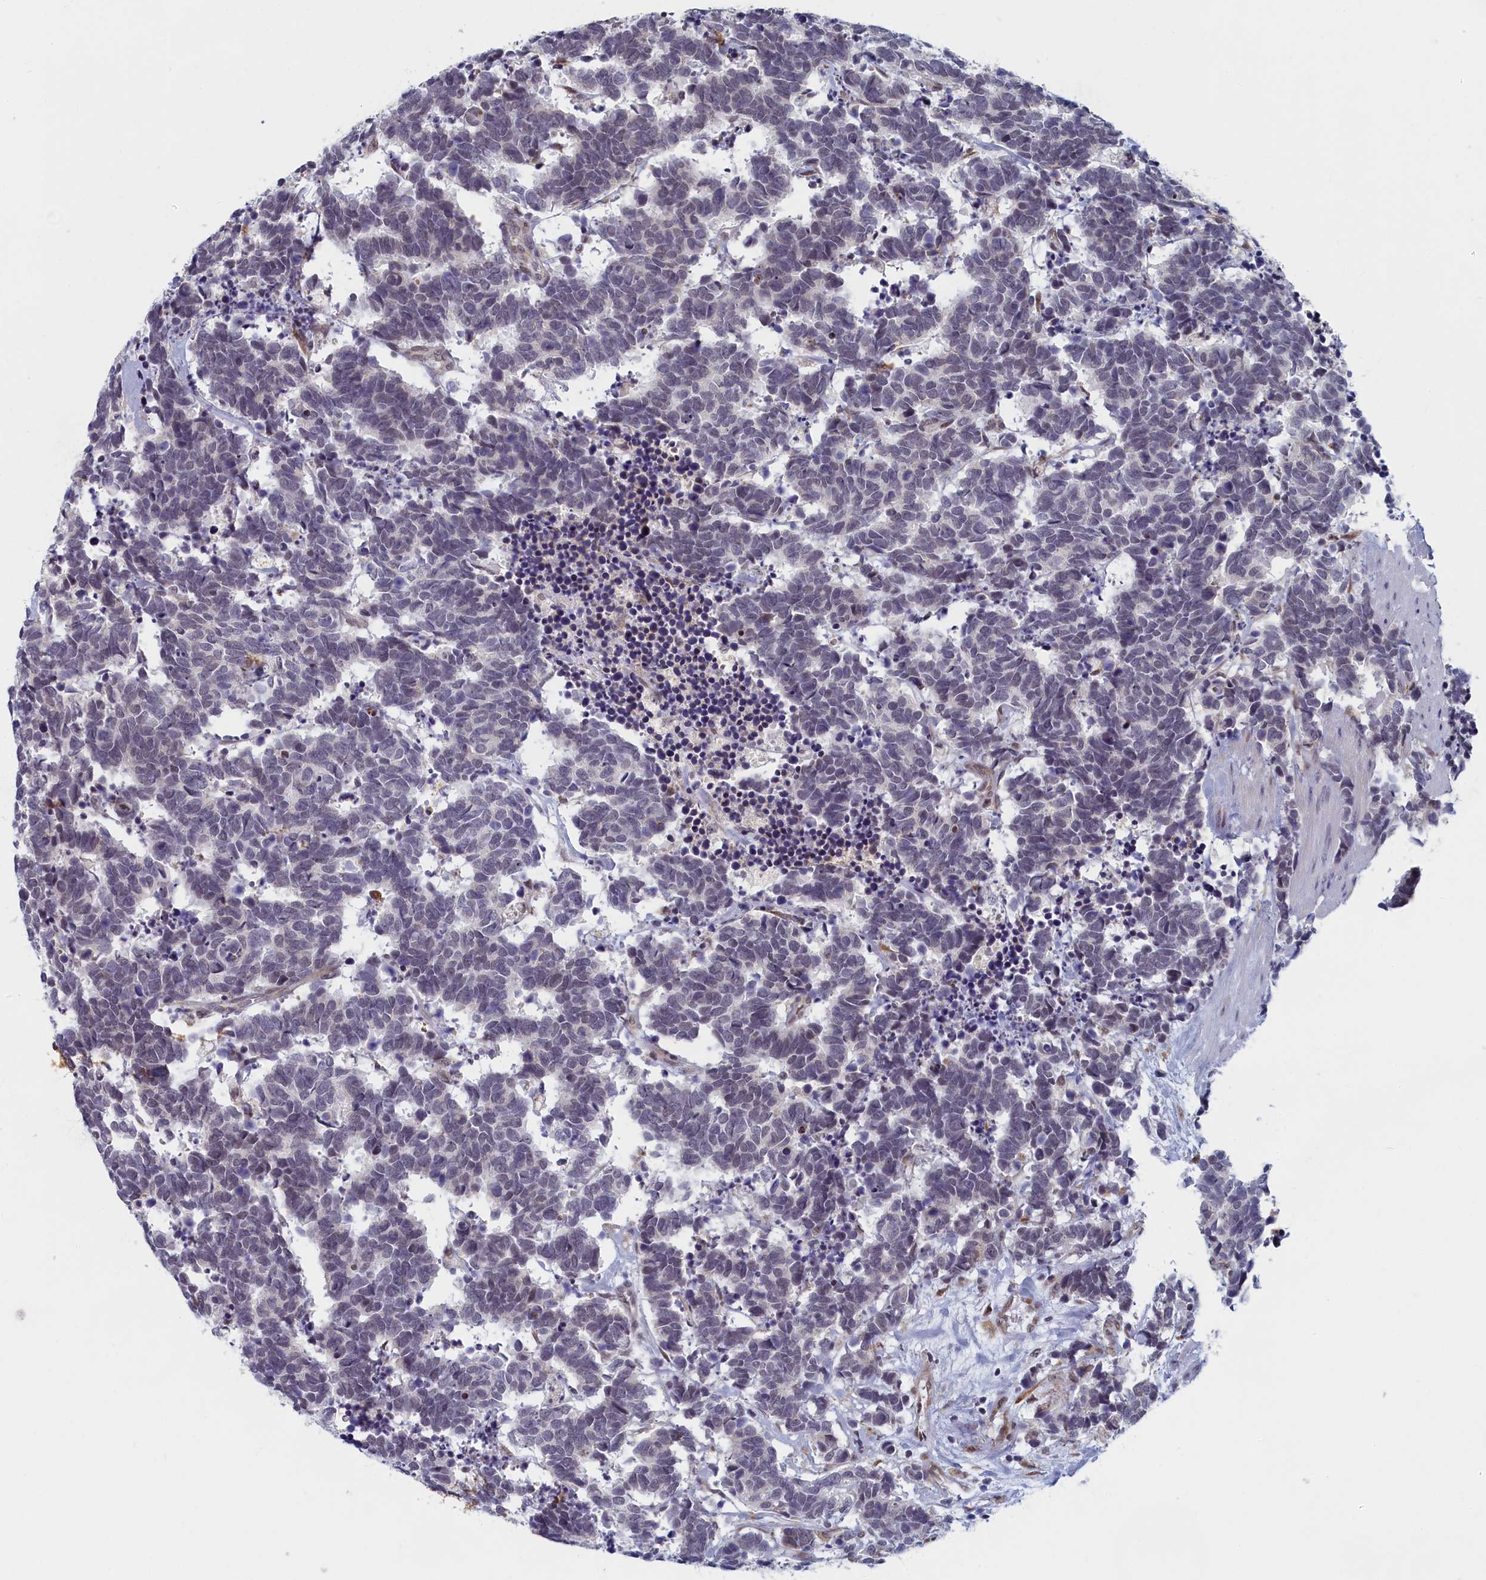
{"staining": {"intensity": "negative", "quantity": "none", "location": "none"}, "tissue": "carcinoid", "cell_type": "Tumor cells", "image_type": "cancer", "snomed": [{"axis": "morphology", "description": "Carcinoma, NOS"}, {"axis": "morphology", "description": "Carcinoid, malignant, NOS"}, {"axis": "topography", "description": "Urinary bladder"}], "caption": "High power microscopy histopathology image of an immunohistochemistry histopathology image of carcinoma, revealing no significant staining in tumor cells.", "gene": "DNAJC17", "patient": {"sex": "male", "age": 57}}